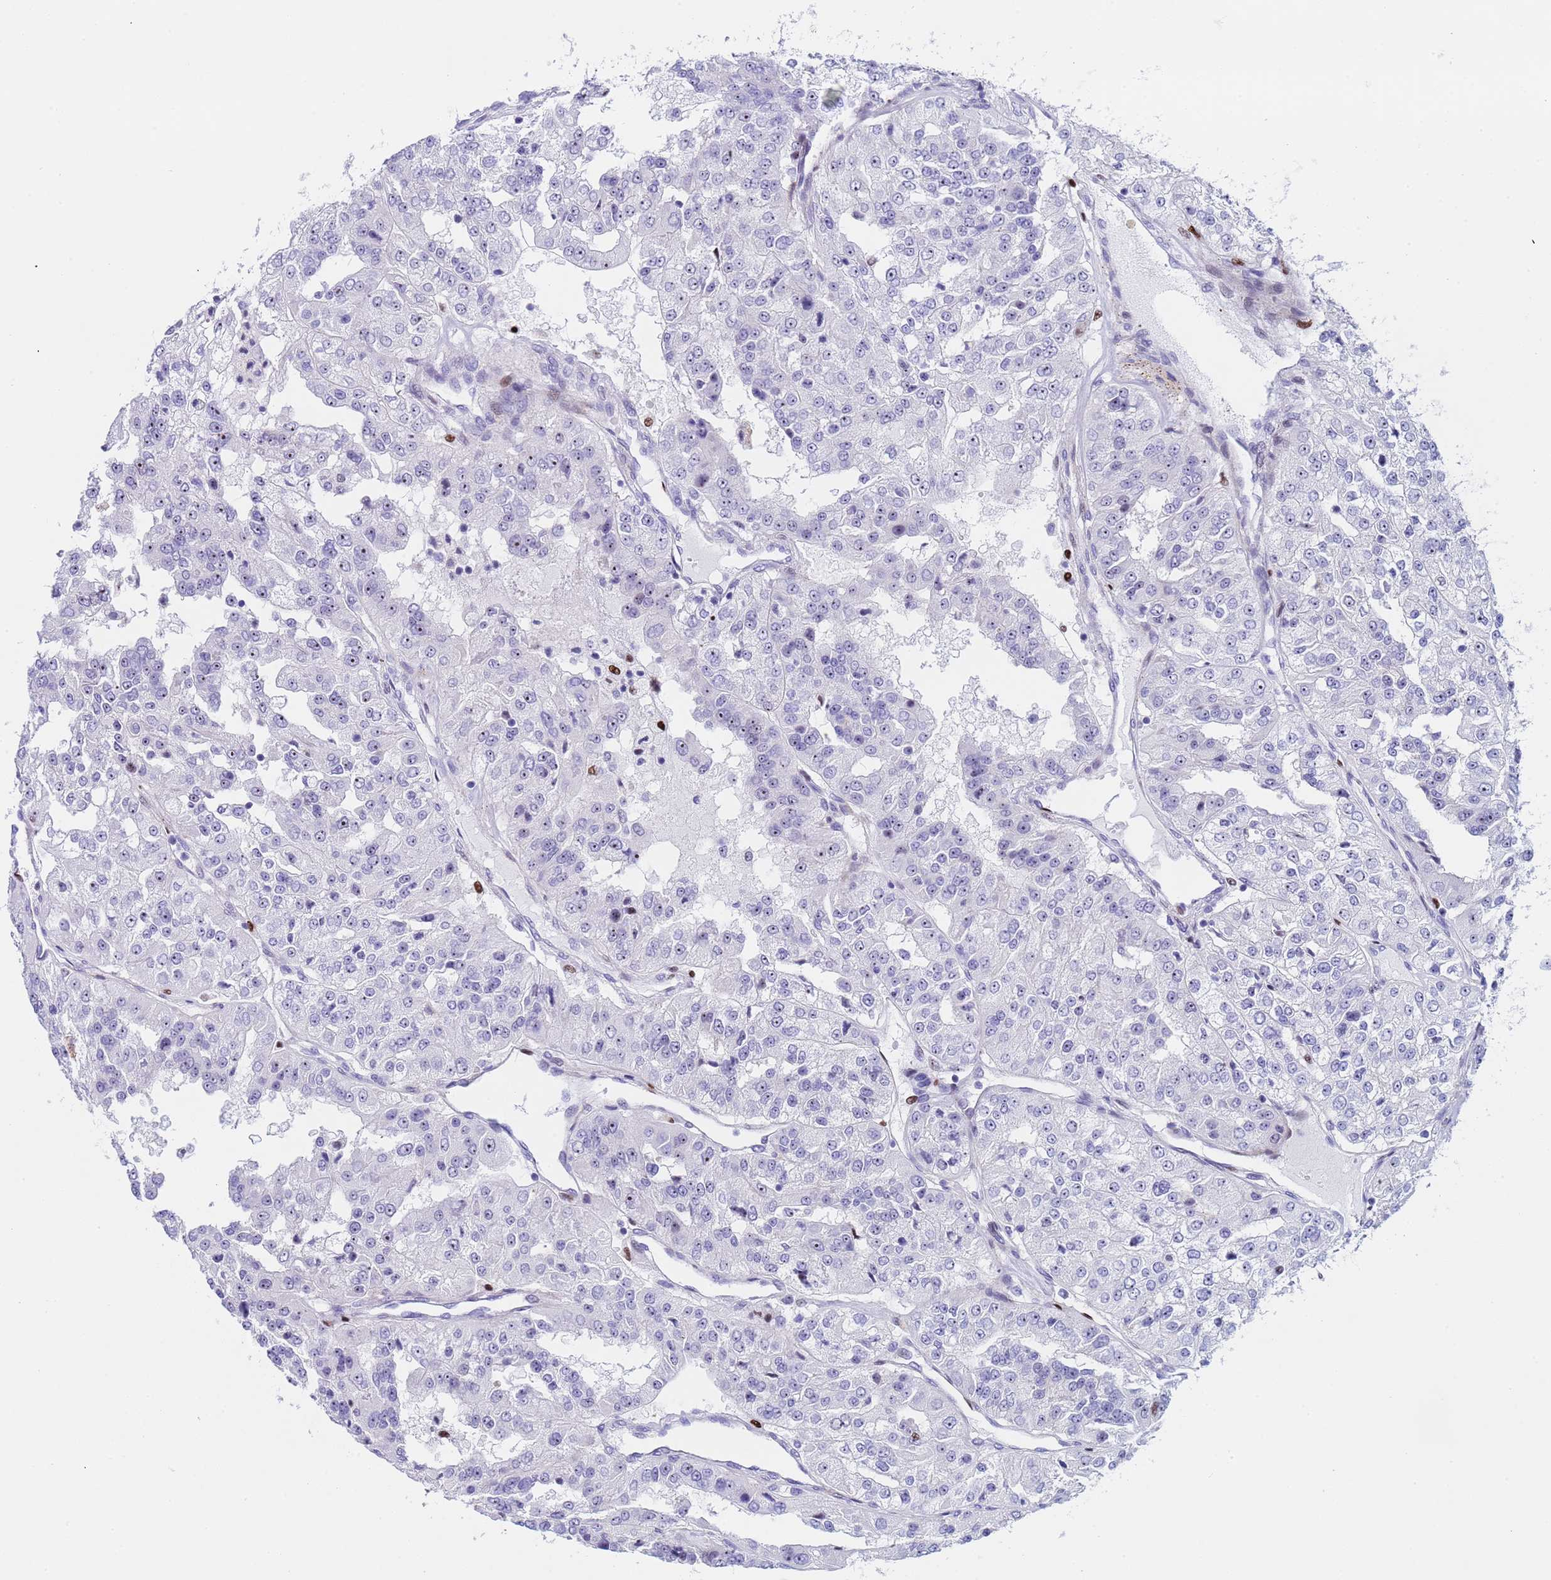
{"staining": {"intensity": "negative", "quantity": "none", "location": "none"}, "tissue": "renal cancer", "cell_type": "Tumor cells", "image_type": "cancer", "snomed": [{"axis": "morphology", "description": "Adenocarcinoma, NOS"}, {"axis": "topography", "description": "Kidney"}], "caption": "The image exhibits no significant positivity in tumor cells of renal cancer (adenocarcinoma). (DAB immunohistochemistry (IHC) visualized using brightfield microscopy, high magnification).", "gene": "POP5", "patient": {"sex": "female", "age": 63}}